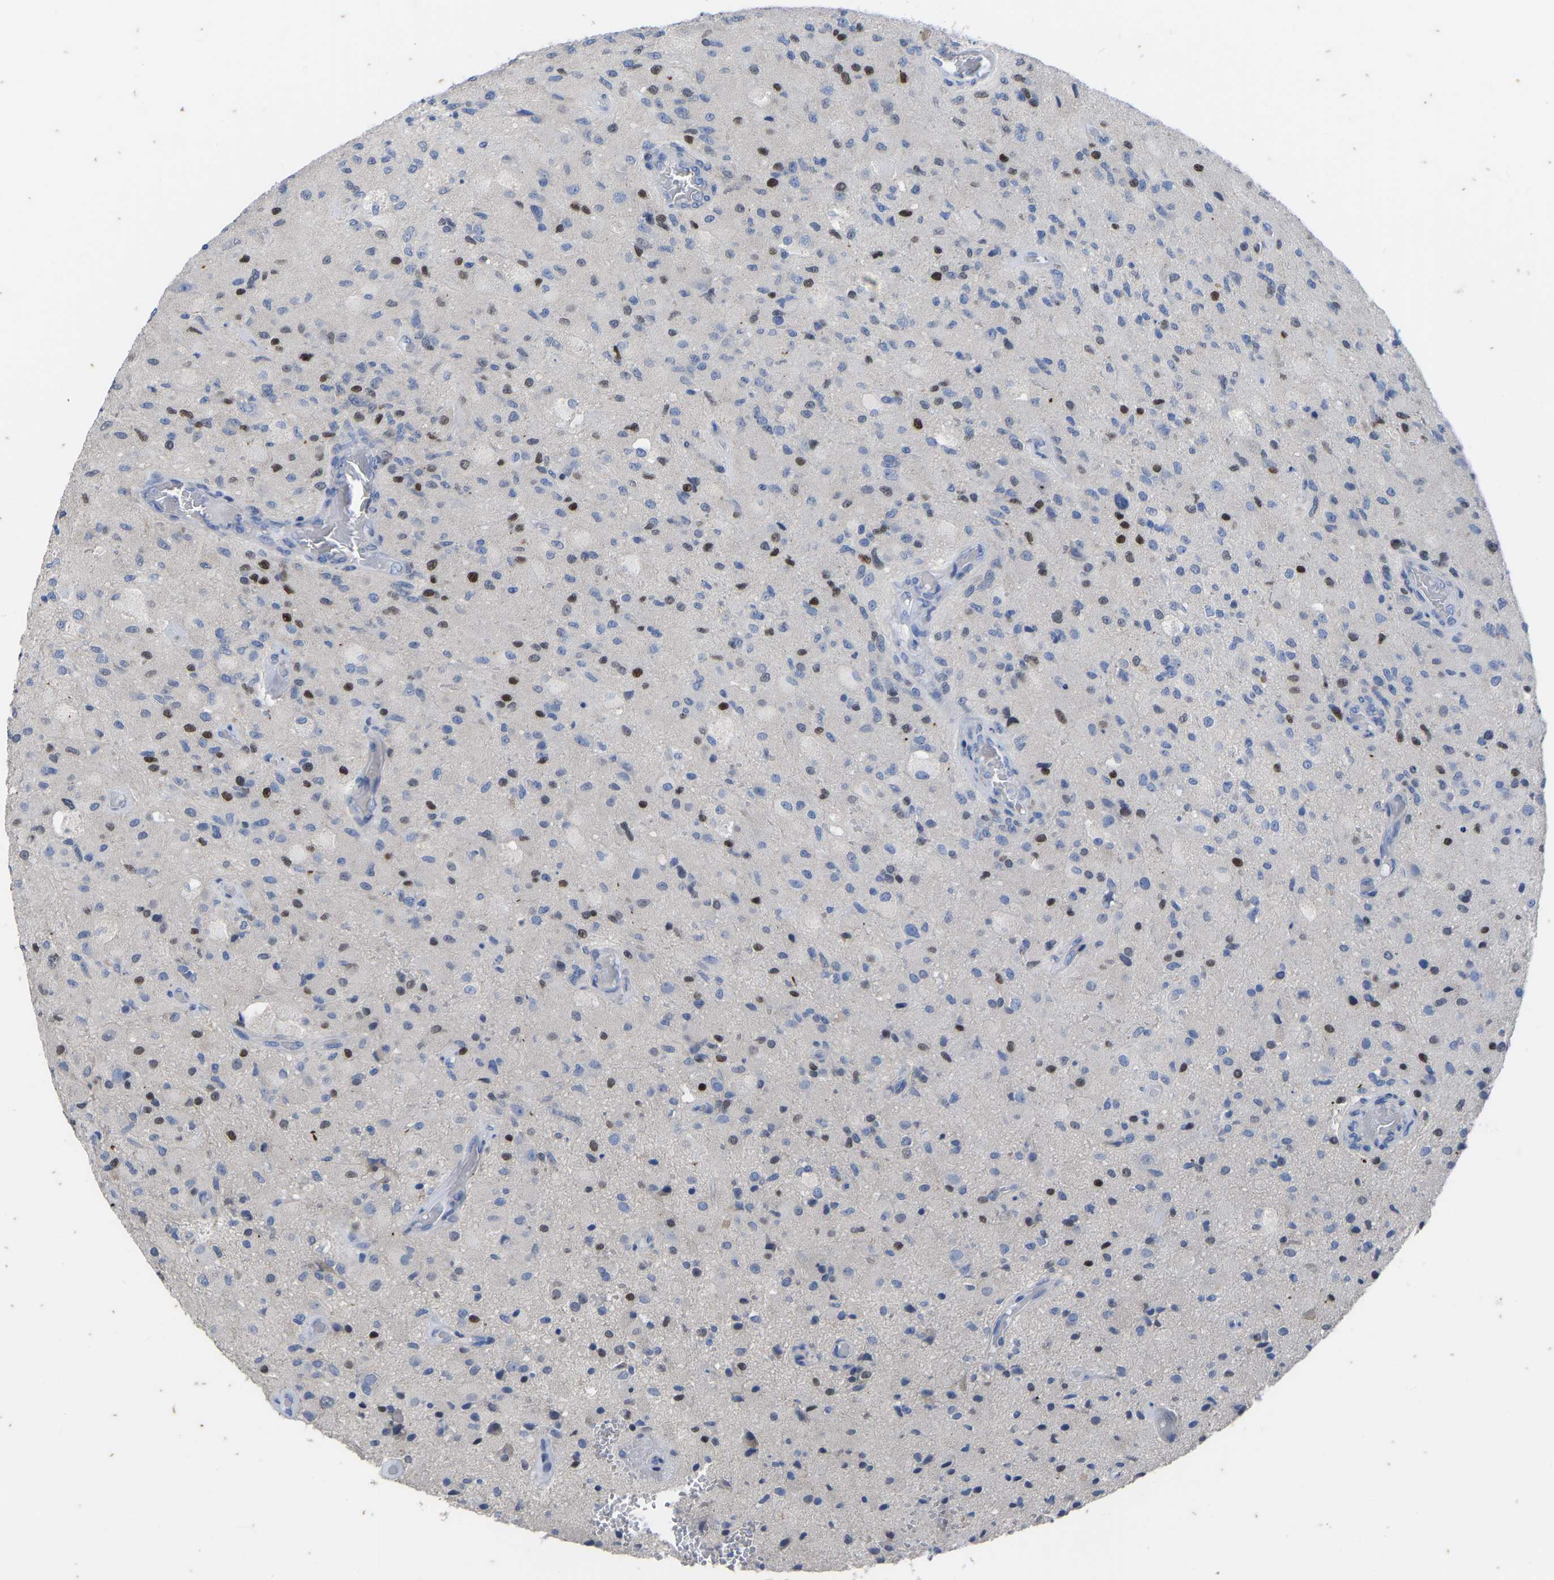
{"staining": {"intensity": "strong", "quantity": "25%-75%", "location": "nuclear"}, "tissue": "glioma", "cell_type": "Tumor cells", "image_type": "cancer", "snomed": [{"axis": "morphology", "description": "Normal tissue, NOS"}, {"axis": "morphology", "description": "Glioma, malignant, High grade"}, {"axis": "topography", "description": "Cerebral cortex"}], "caption": "IHC photomicrograph of neoplastic tissue: glioma stained using immunohistochemistry (IHC) displays high levels of strong protein expression localized specifically in the nuclear of tumor cells, appearing as a nuclear brown color.", "gene": "OLIG2", "patient": {"sex": "male", "age": 77}}